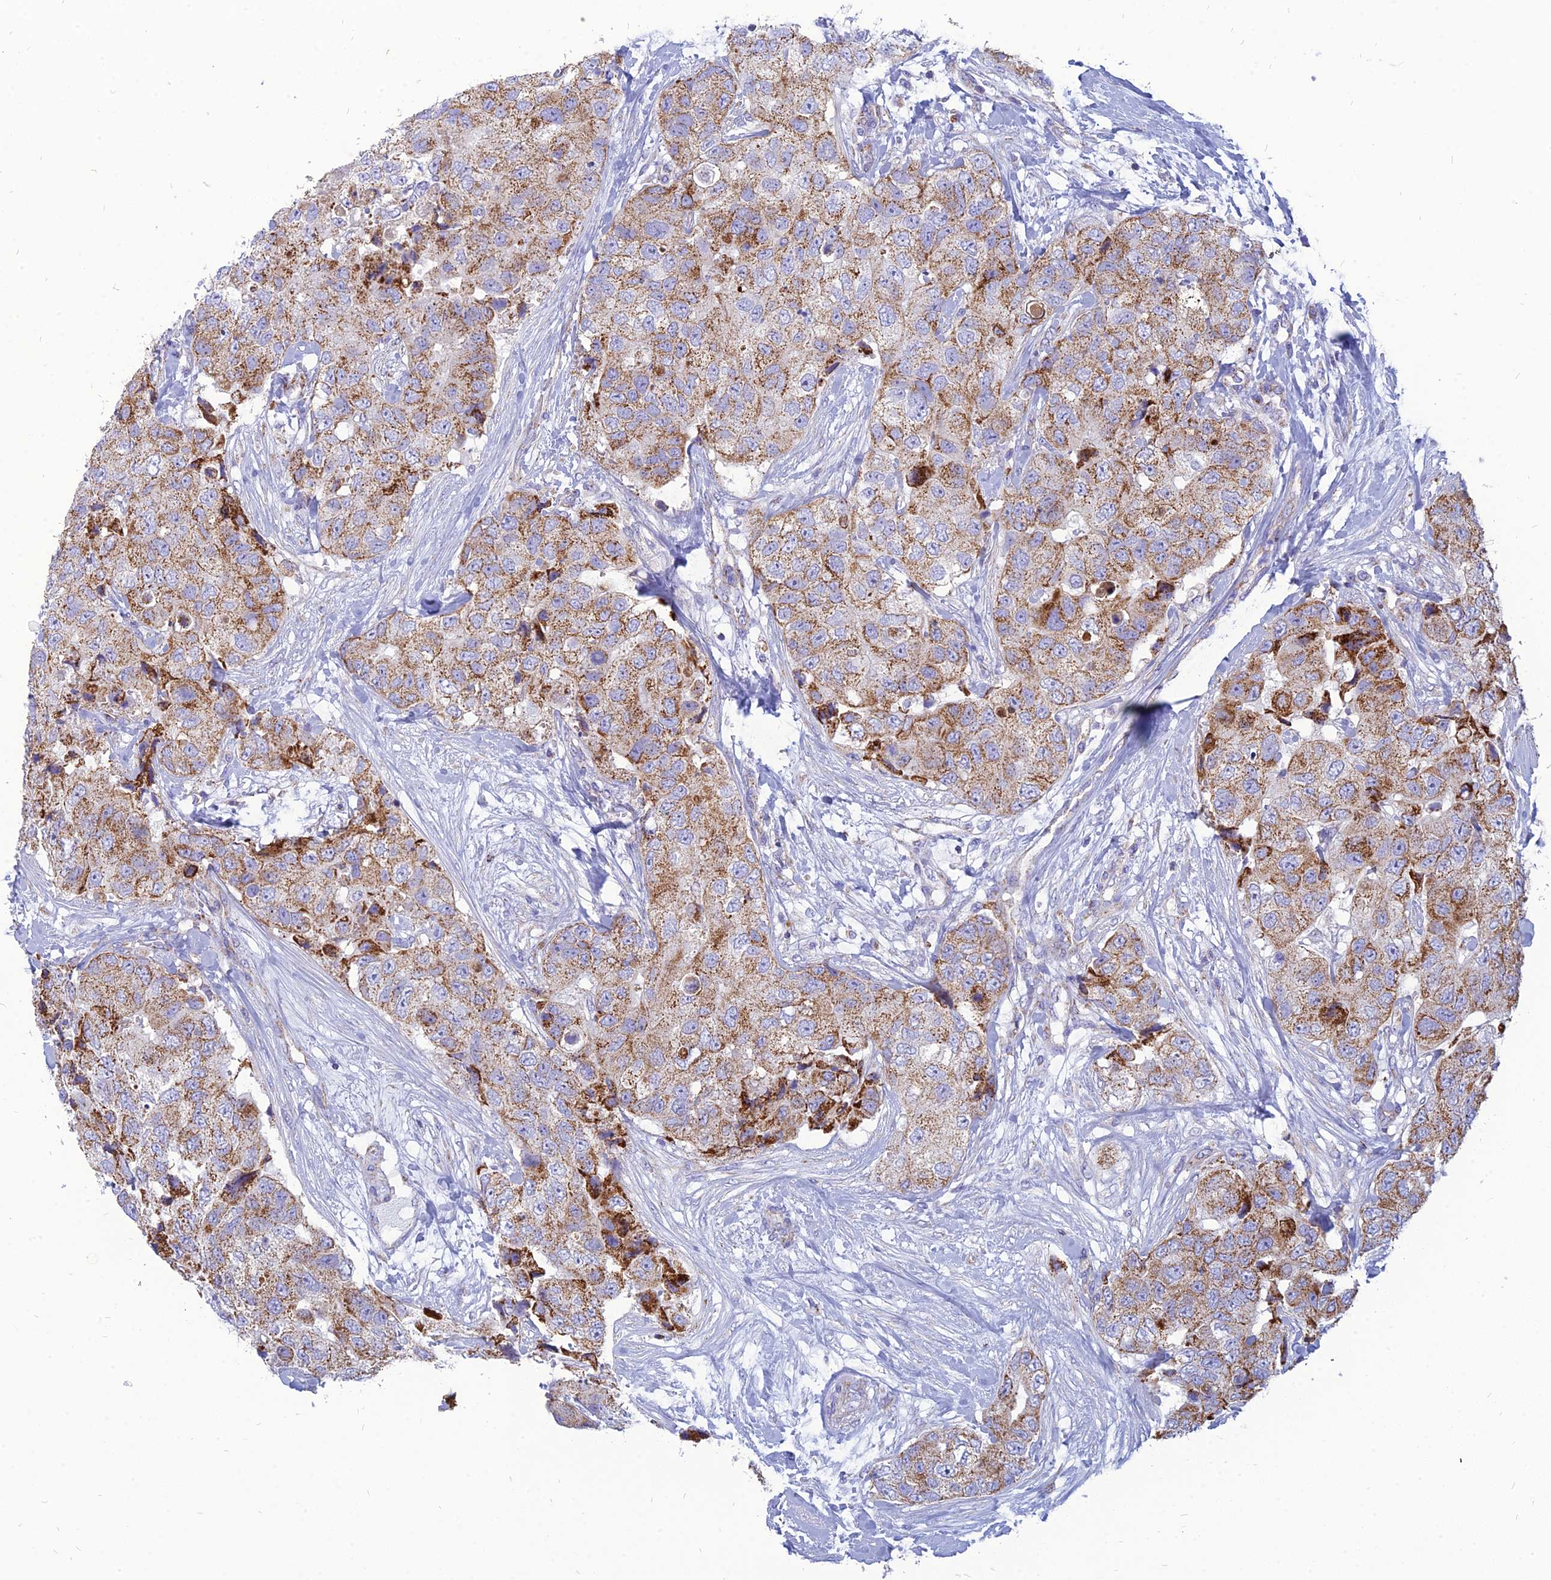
{"staining": {"intensity": "moderate", "quantity": ">75%", "location": "cytoplasmic/membranous"}, "tissue": "breast cancer", "cell_type": "Tumor cells", "image_type": "cancer", "snomed": [{"axis": "morphology", "description": "Duct carcinoma"}, {"axis": "topography", "description": "Breast"}], "caption": "Brown immunohistochemical staining in breast cancer reveals moderate cytoplasmic/membranous positivity in about >75% of tumor cells.", "gene": "PACC1", "patient": {"sex": "female", "age": 62}}